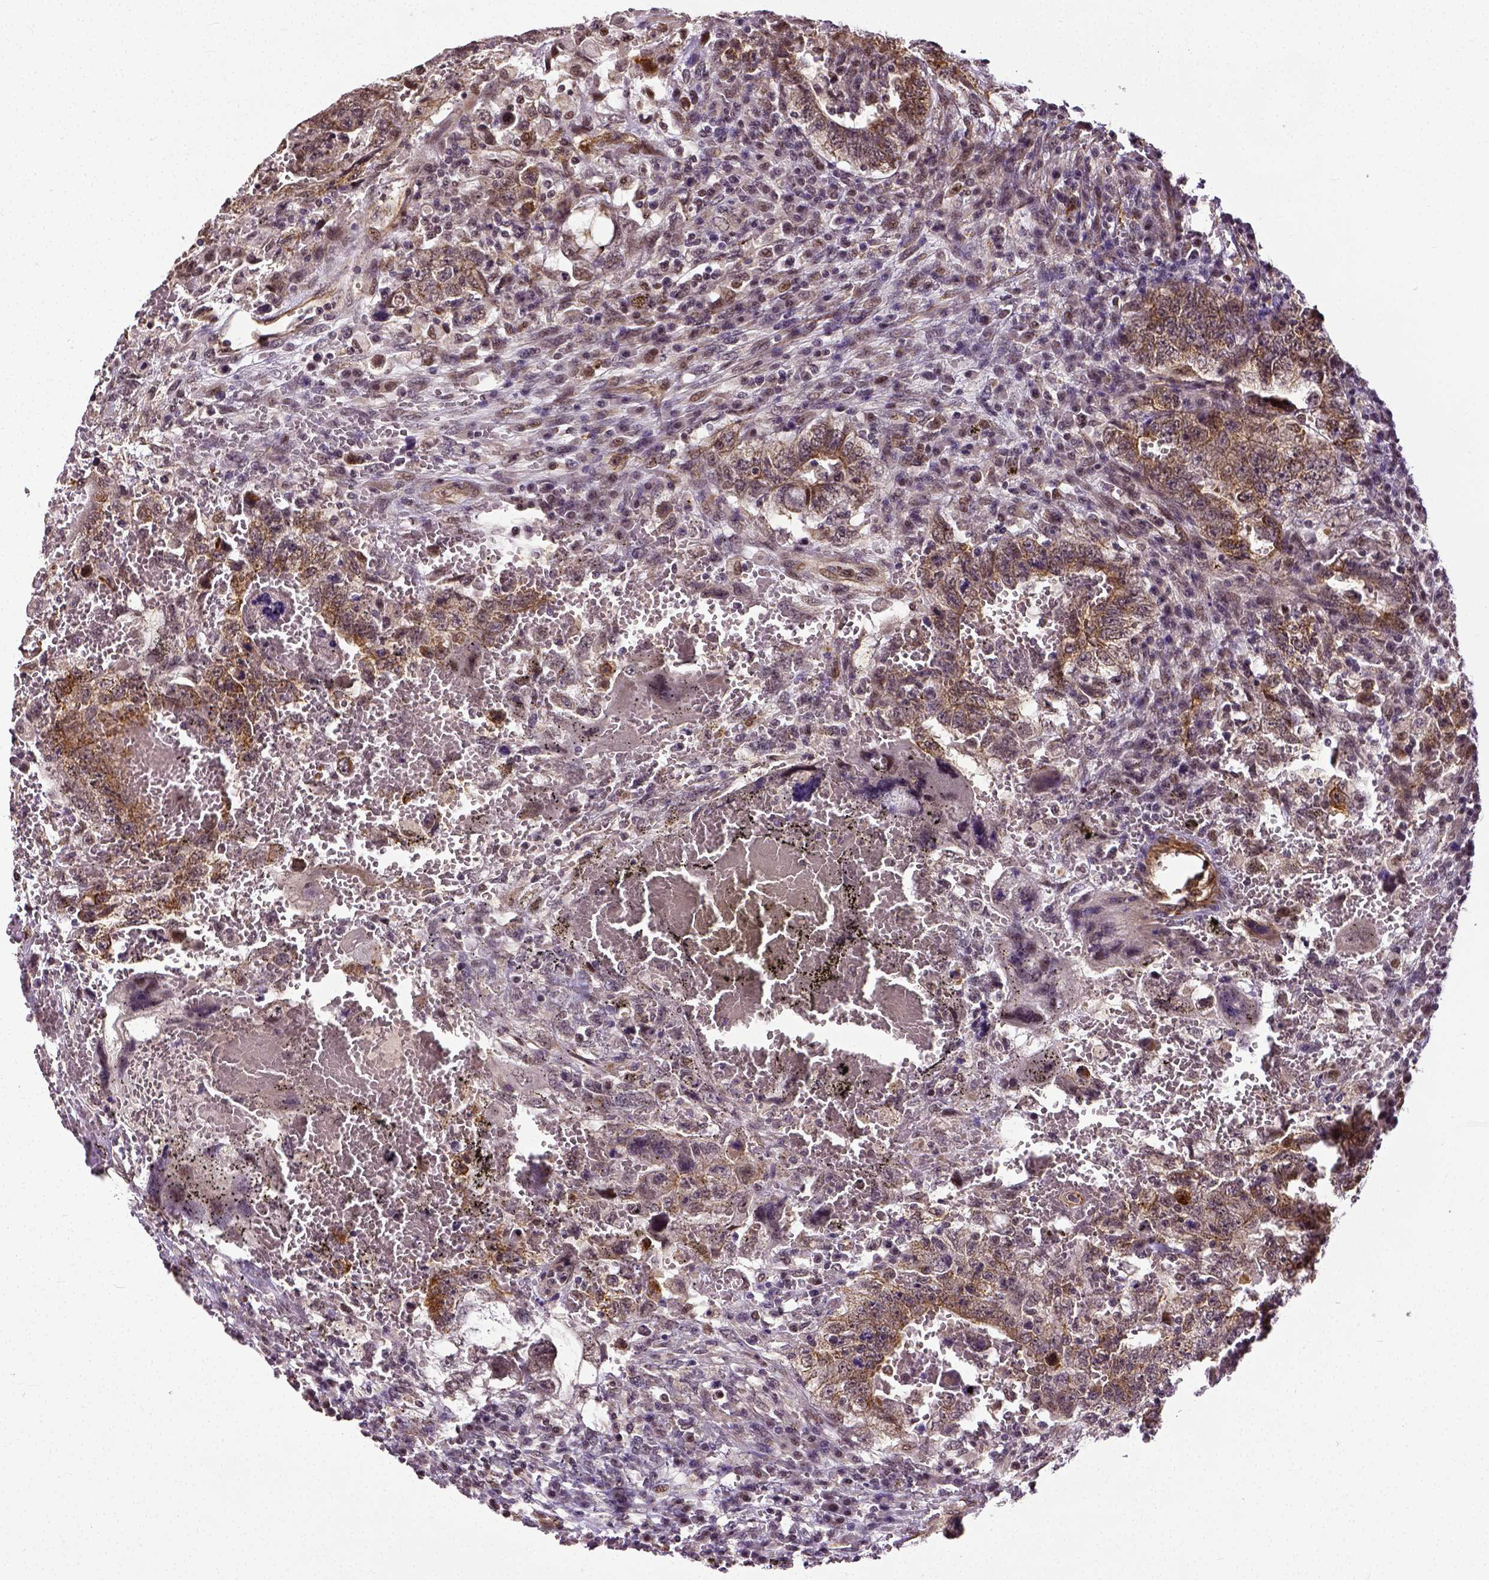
{"staining": {"intensity": "moderate", "quantity": ">75%", "location": "cytoplasmic/membranous"}, "tissue": "testis cancer", "cell_type": "Tumor cells", "image_type": "cancer", "snomed": [{"axis": "morphology", "description": "Carcinoma, Embryonal, NOS"}, {"axis": "topography", "description": "Testis"}], "caption": "IHC of embryonal carcinoma (testis) demonstrates medium levels of moderate cytoplasmic/membranous staining in about >75% of tumor cells.", "gene": "DICER1", "patient": {"sex": "male", "age": 26}}